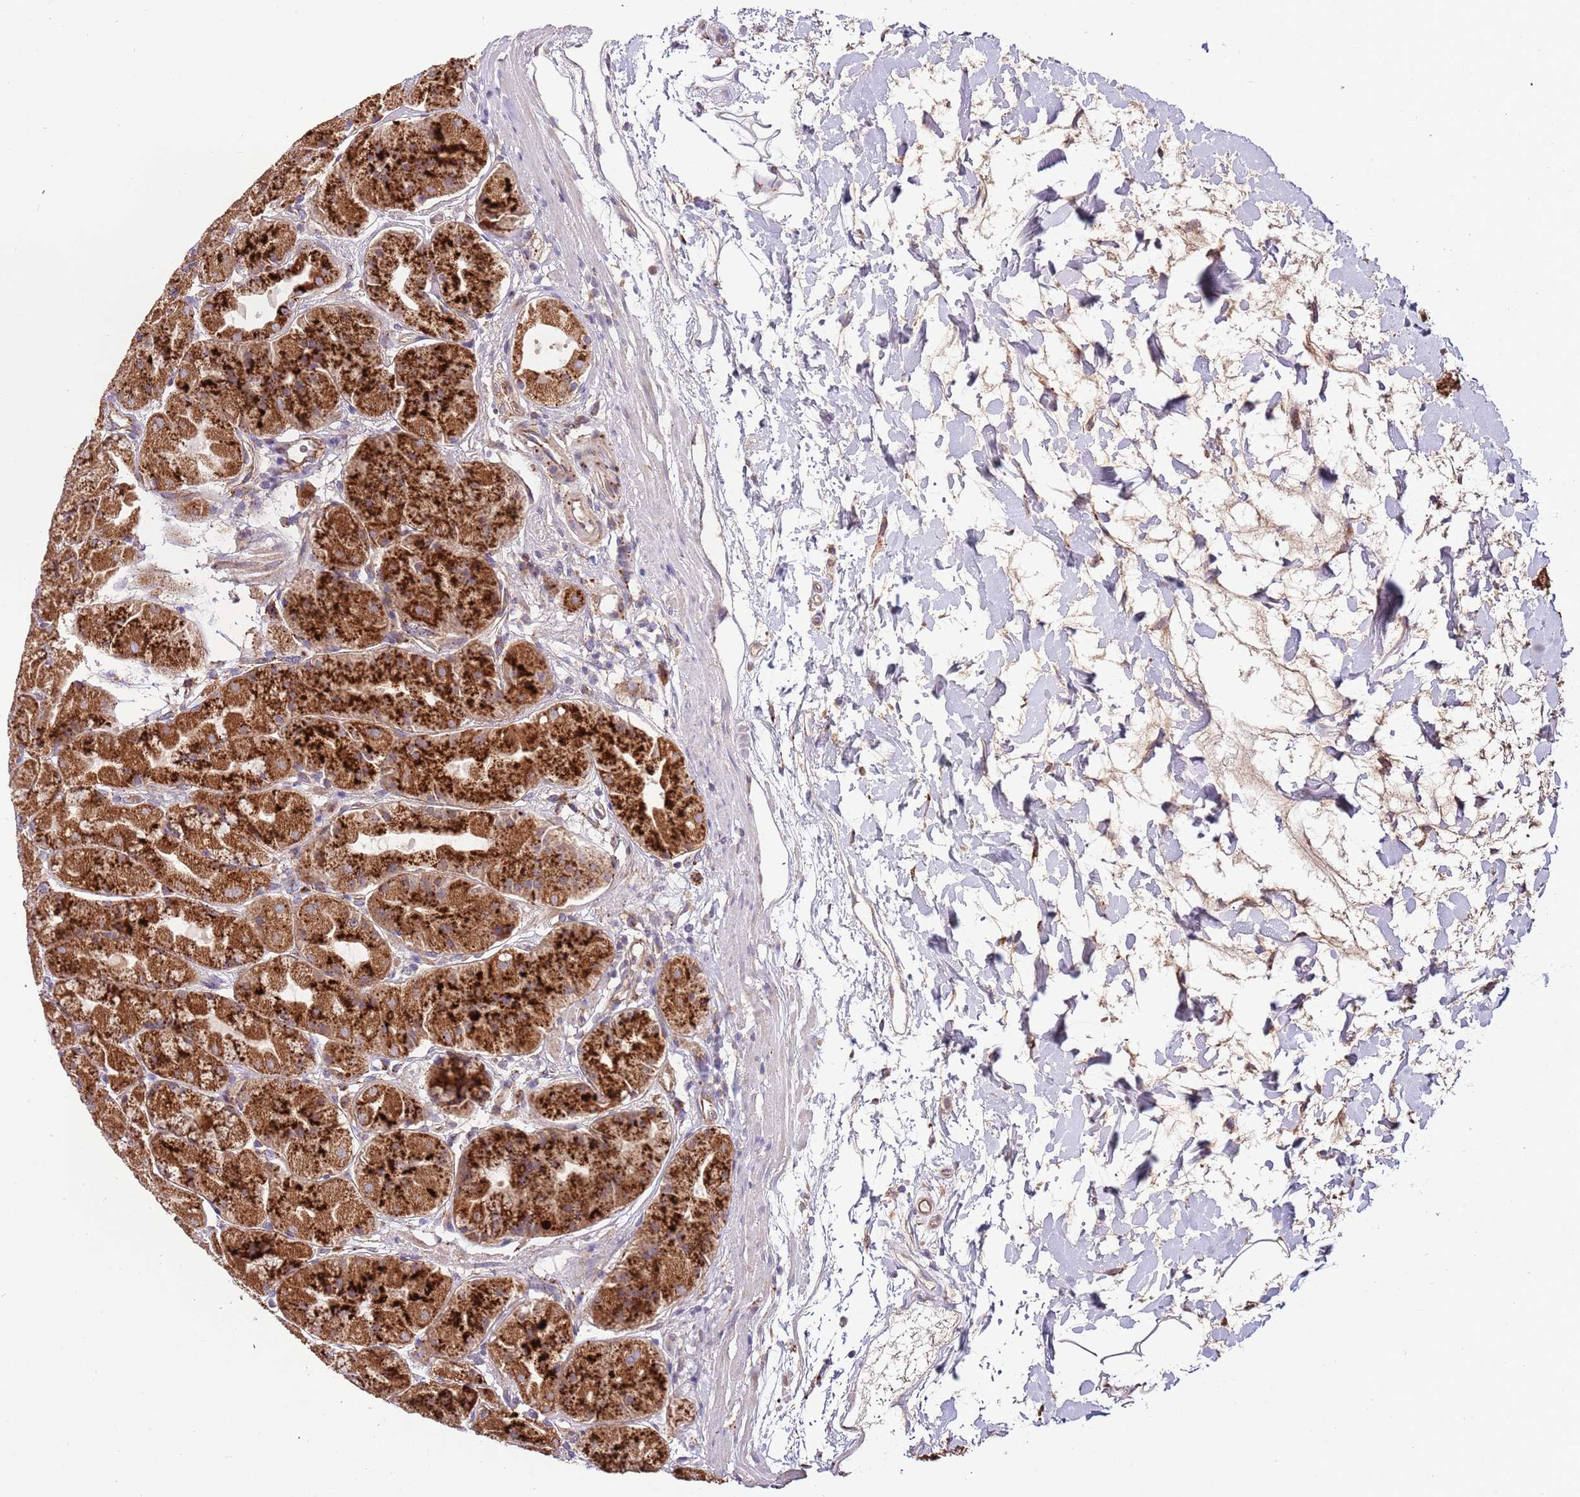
{"staining": {"intensity": "strong", "quantity": ">75%", "location": "cytoplasmic/membranous"}, "tissue": "stomach", "cell_type": "Glandular cells", "image_type": "normal", "snomed": [{"axis": "morphology", "description": "Normal tissue, NOS"}, {"axis": "topography", "description": "Stomach"}], "caption": "Stomach stained with immunohistochemistry (IHC) shows strong cytoplasmic/membranous staining in about >75% of glandular cells.", "gene": "DOCK6", "patient": {"sex": "male", "age": 57}}